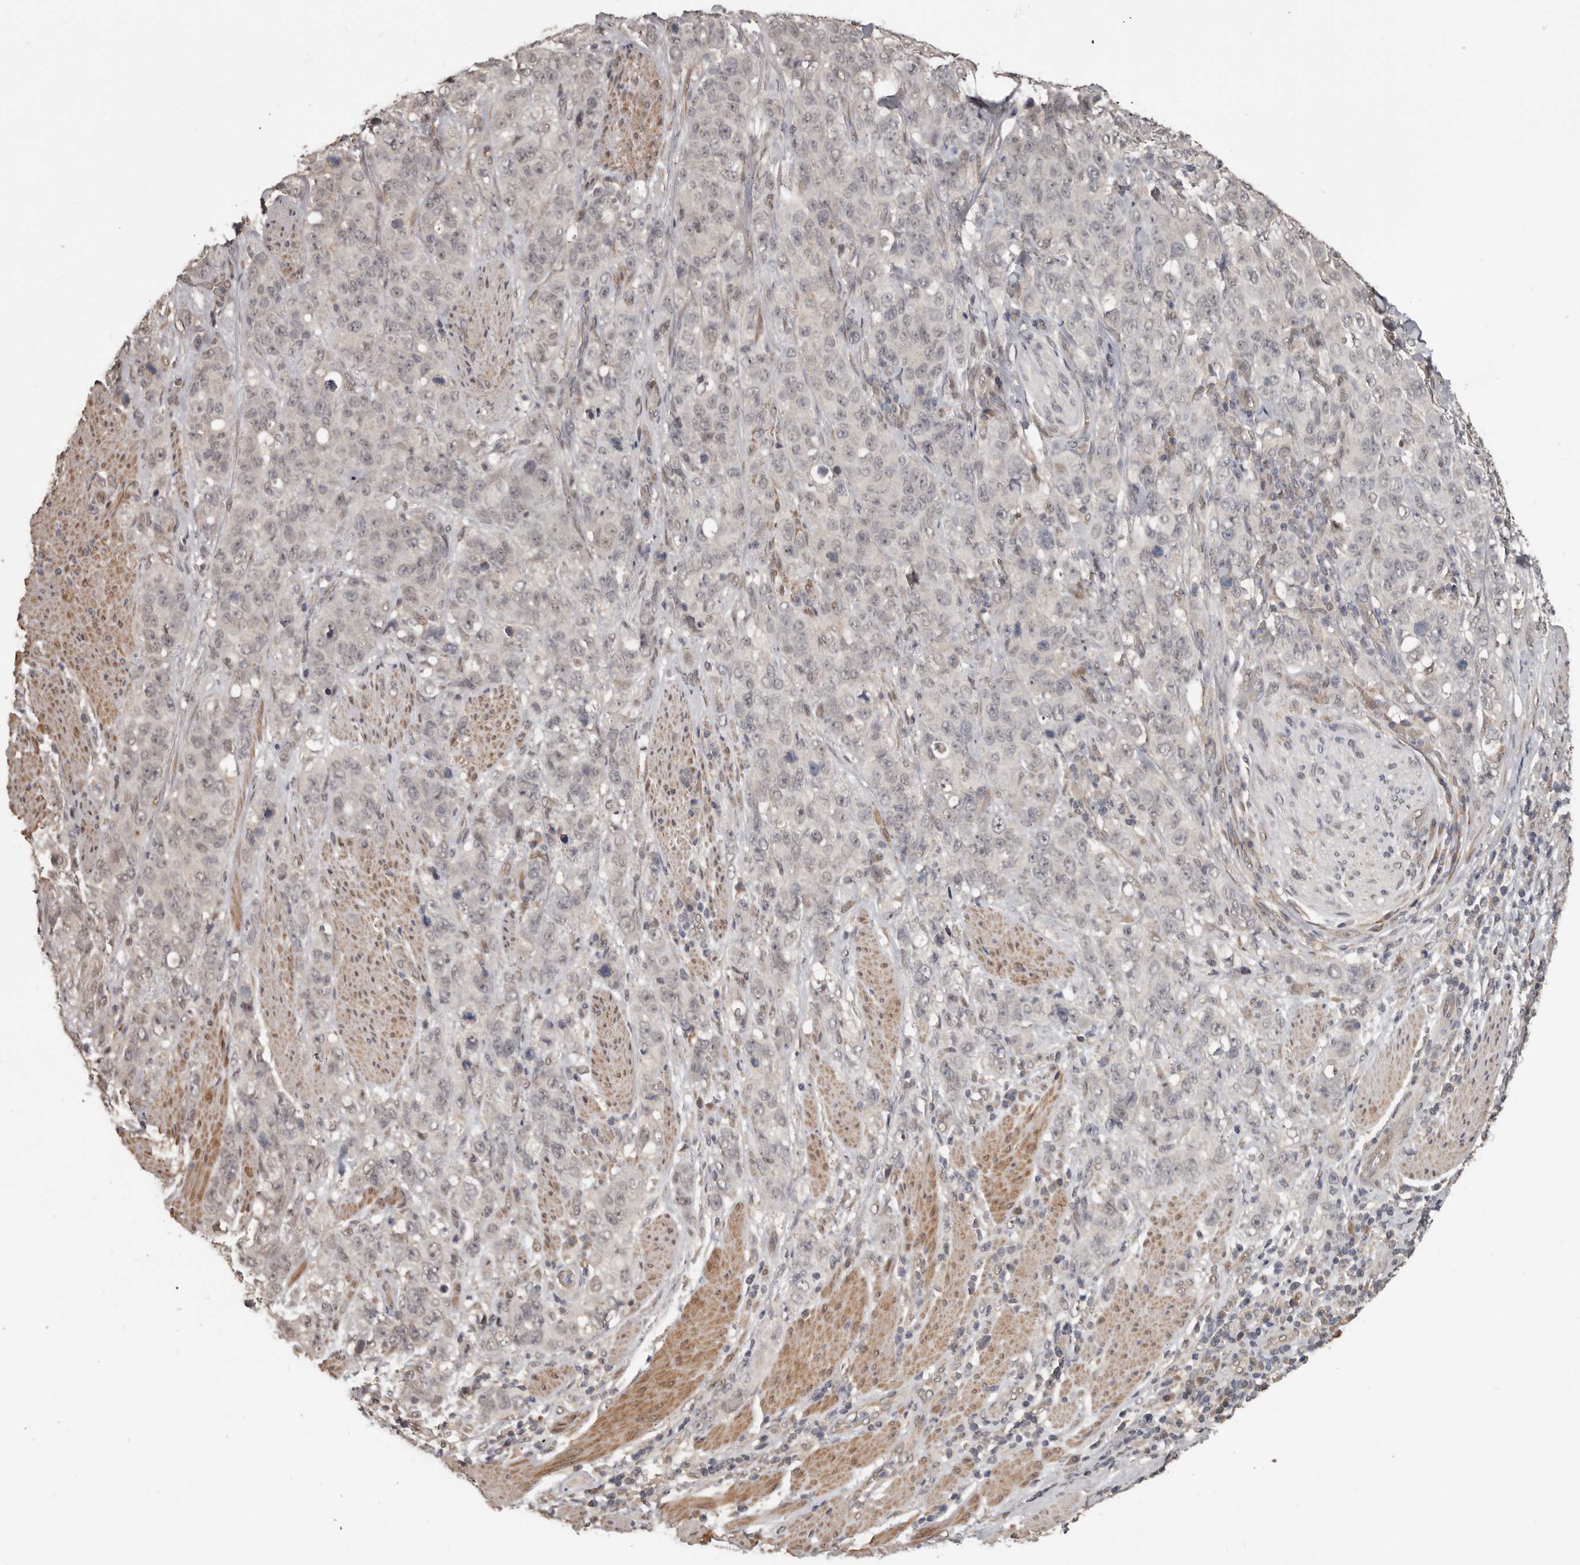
{"staining": {"intensity": "weak", "quantity": "25%-75%", "location": "nuclear"}, "tissue": "stomach cancer", "cell_type": "Tumor cells", "image_type": "cancer", "snomed": [{"axis": "morphology", "description": "Adenocarcinoma, NOS"}, {"axis": "topography", "description": "Stomach"}], "caption": "This micrograph demonstrates immunohistochemistry staining of stomach cancer, with low weak nuclear positivity in approximately 25%-75% of tumor cells.", "gene": "ZFP14", "patient": {"sex": "male", "age": 48}}